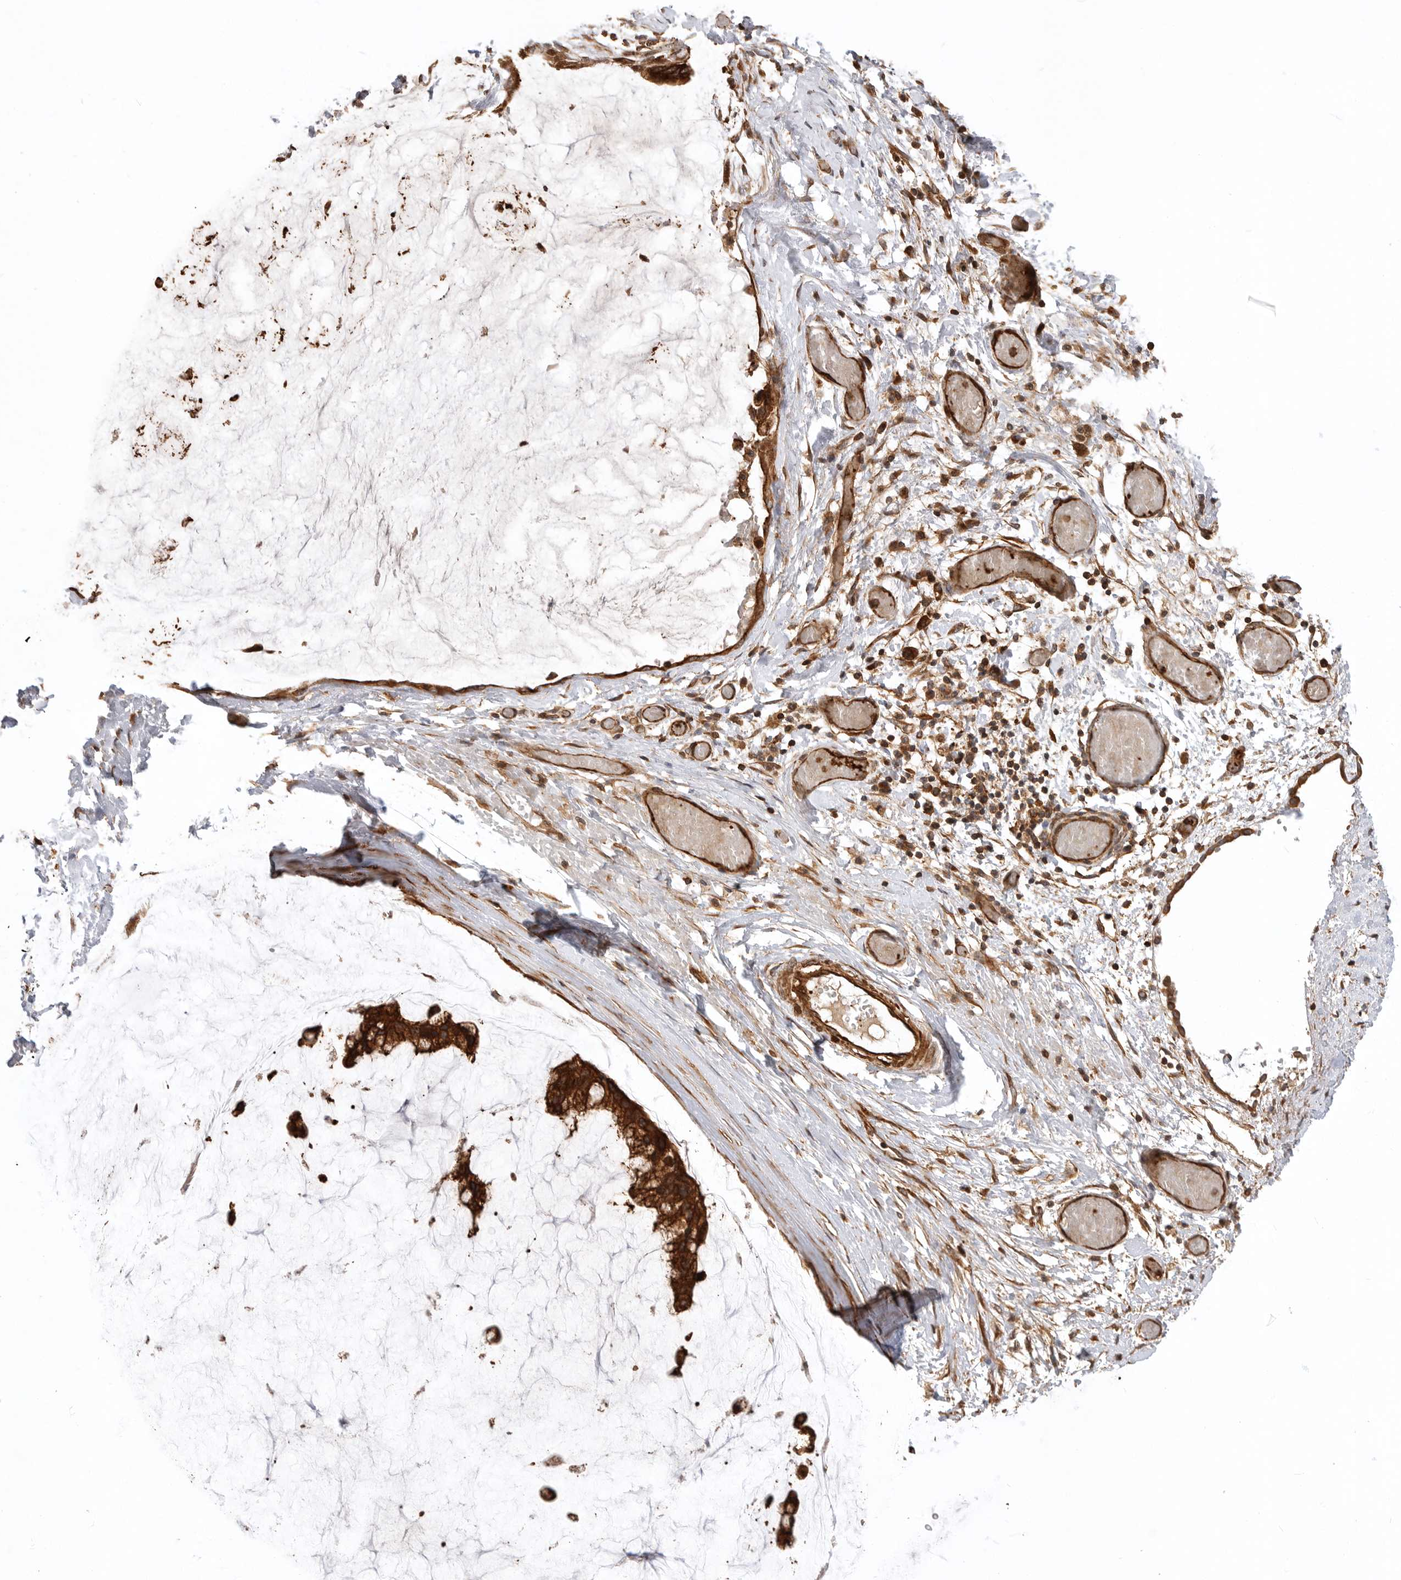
{"staining": {"intensity": "strong", "quantity": ">75%", "location": "cytoplasmic/membranous"}, "tissue": "ovarian cancer", "cell_type": "Tumor cells", "image_type": "cancer", "snomed": [{"axis": "morphology", "description": "Cystadenocarcinoma, mucinous, NOS"}, {"axis": "topography", "description": "Ovary"}], "caption": "A brown stain shows strong cytoplasmic/membranous expression of a protein in ovarian mucinous cystadenocarcinoma tumor cells. The protein of interest is stained brown, and the nuclei are stained in blue (DAB (3,3'-diaminobenzidine) IHC with brightfield microscopy, high magnification).", "gene": "GPATCH2", "patient": {"sex": "female", "age": 39}}